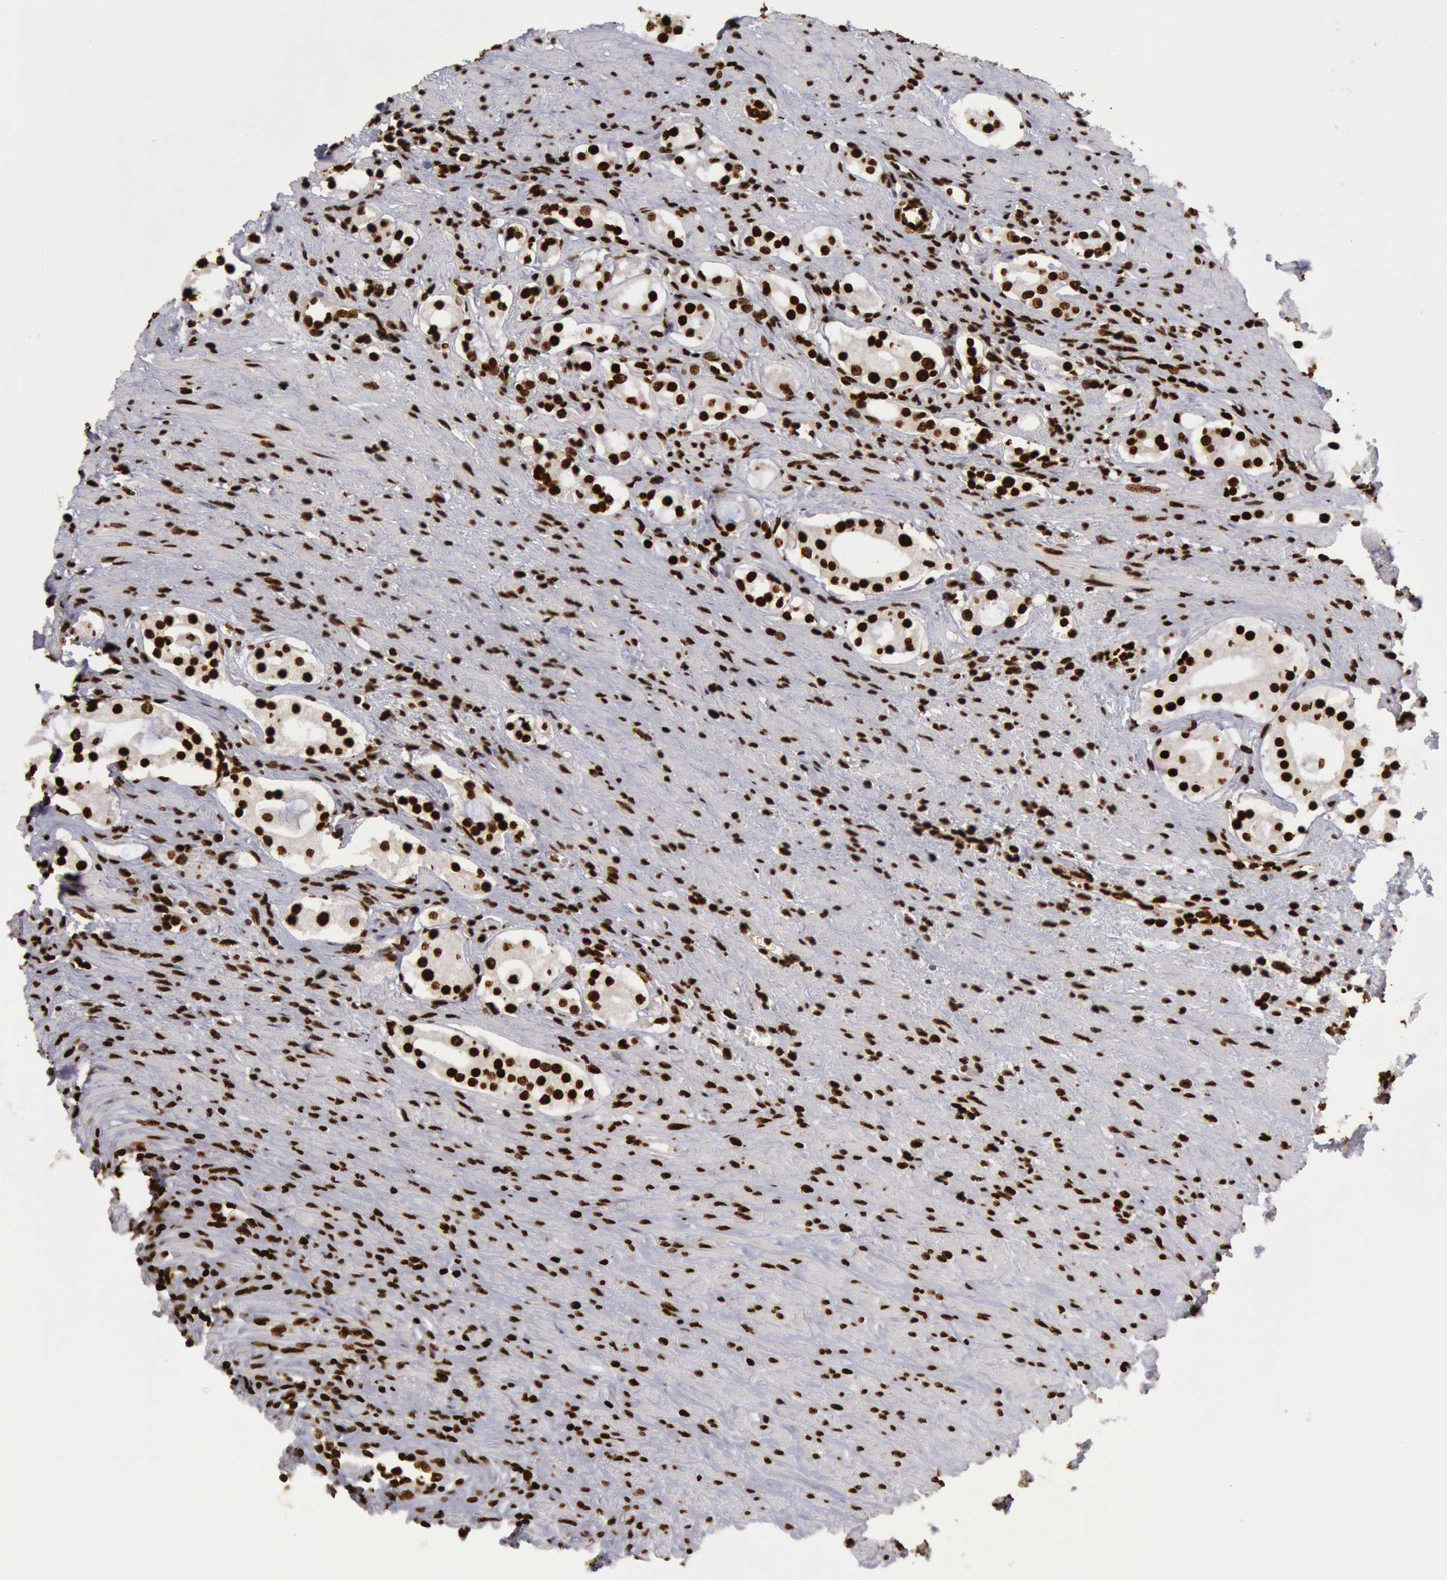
{"staining": {"intensity": "strong", "quantity": ">75%", "location": "nuclear"}, "tissue": "prostate cancer", "cell_type": "Tumor cells", "image_type": "cancer", "snomed": [{"axis": "morphology", "description": "Adenocarcinoma, Medium grade"}, {"axis": "topography", "description": "Prostate"}], "caption": "Immunohistochemistry (IHC) micrograph of human prostate cancer (adenocarcinoma (medium-grade)) stained for a protein (brown), which shows high levels of strong nuclear positivity in approximately >75% of tumor cells.", "gene": "H3-4", "patient": {"sex": "male", "age": 73}}